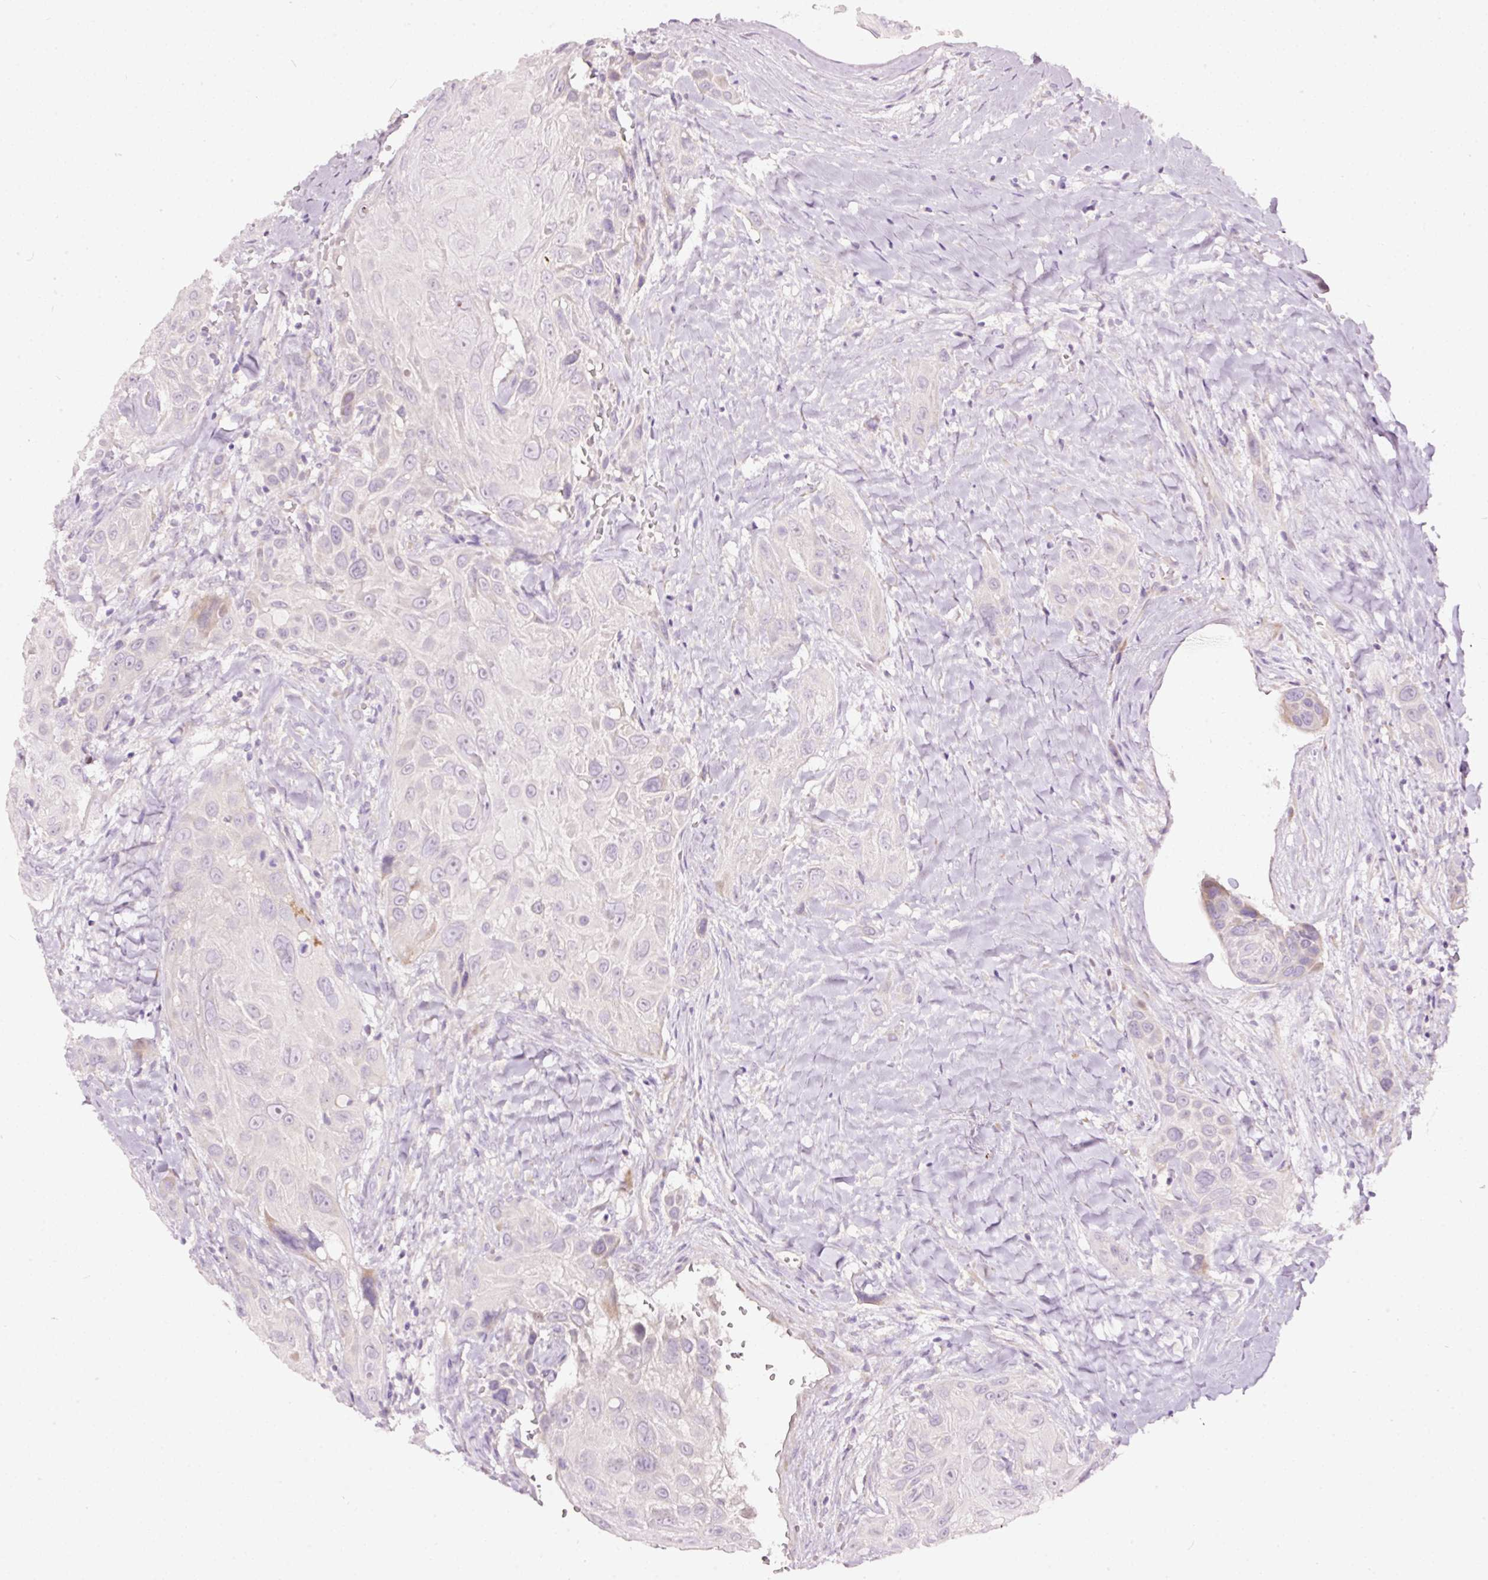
{"staining": {"intensity": "negative", "quantity": "none", "location": "none"}, "tissue": "head and neck cancer", "cell_type": "Tumor cells", "image_type": "cancer", "snomed": [{"axis": "morphology", "description": "Squamous cell carcinoma, NOS"}, {"axis": "topography", "description": "Head-Neck"}], "caption": "There is no significant positivity in tumor cells of head and neck squamous cell carcinoma.", "gene": "RSPO2", "patient": {"sex": "male", "age": 81}}